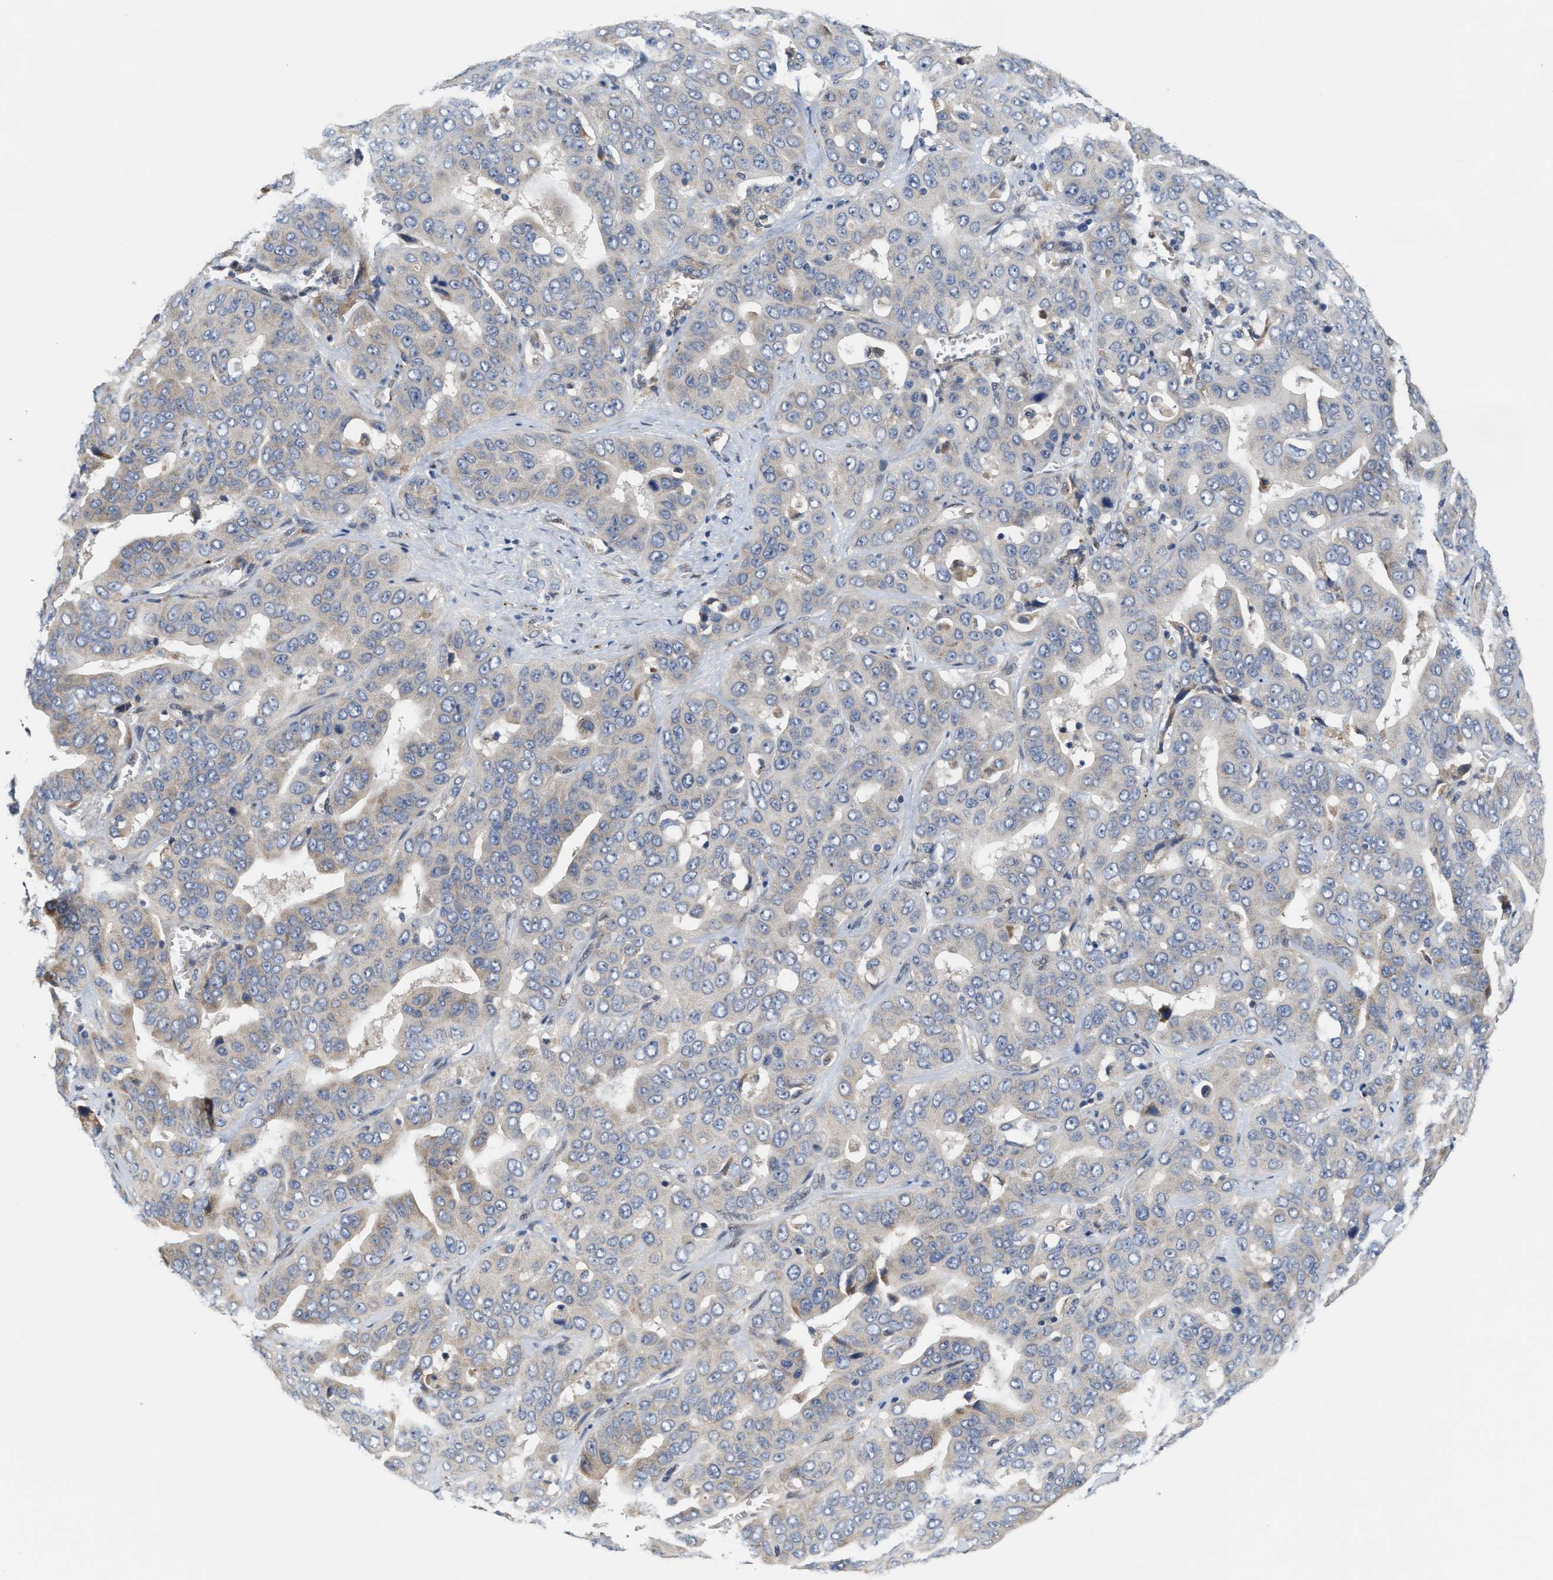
{"staining": {"intensity": "negative", "quantity": "none", "location": "none"}, "tissue": "liver cancer", "cell_type": "Tumor cells", "image_type": "cancer", "snomed": [{"axis": "morphology", "description": "Cholangiocarcinoma"}, {"axis": "topography", "description": "Liver"}], "caption": "This is a photomicrograph of IHC staining of liver cancer, which shows no positivity in tumor cells.", "gene": "TCF4", "patient": {"sex": "female", "age": 52}}